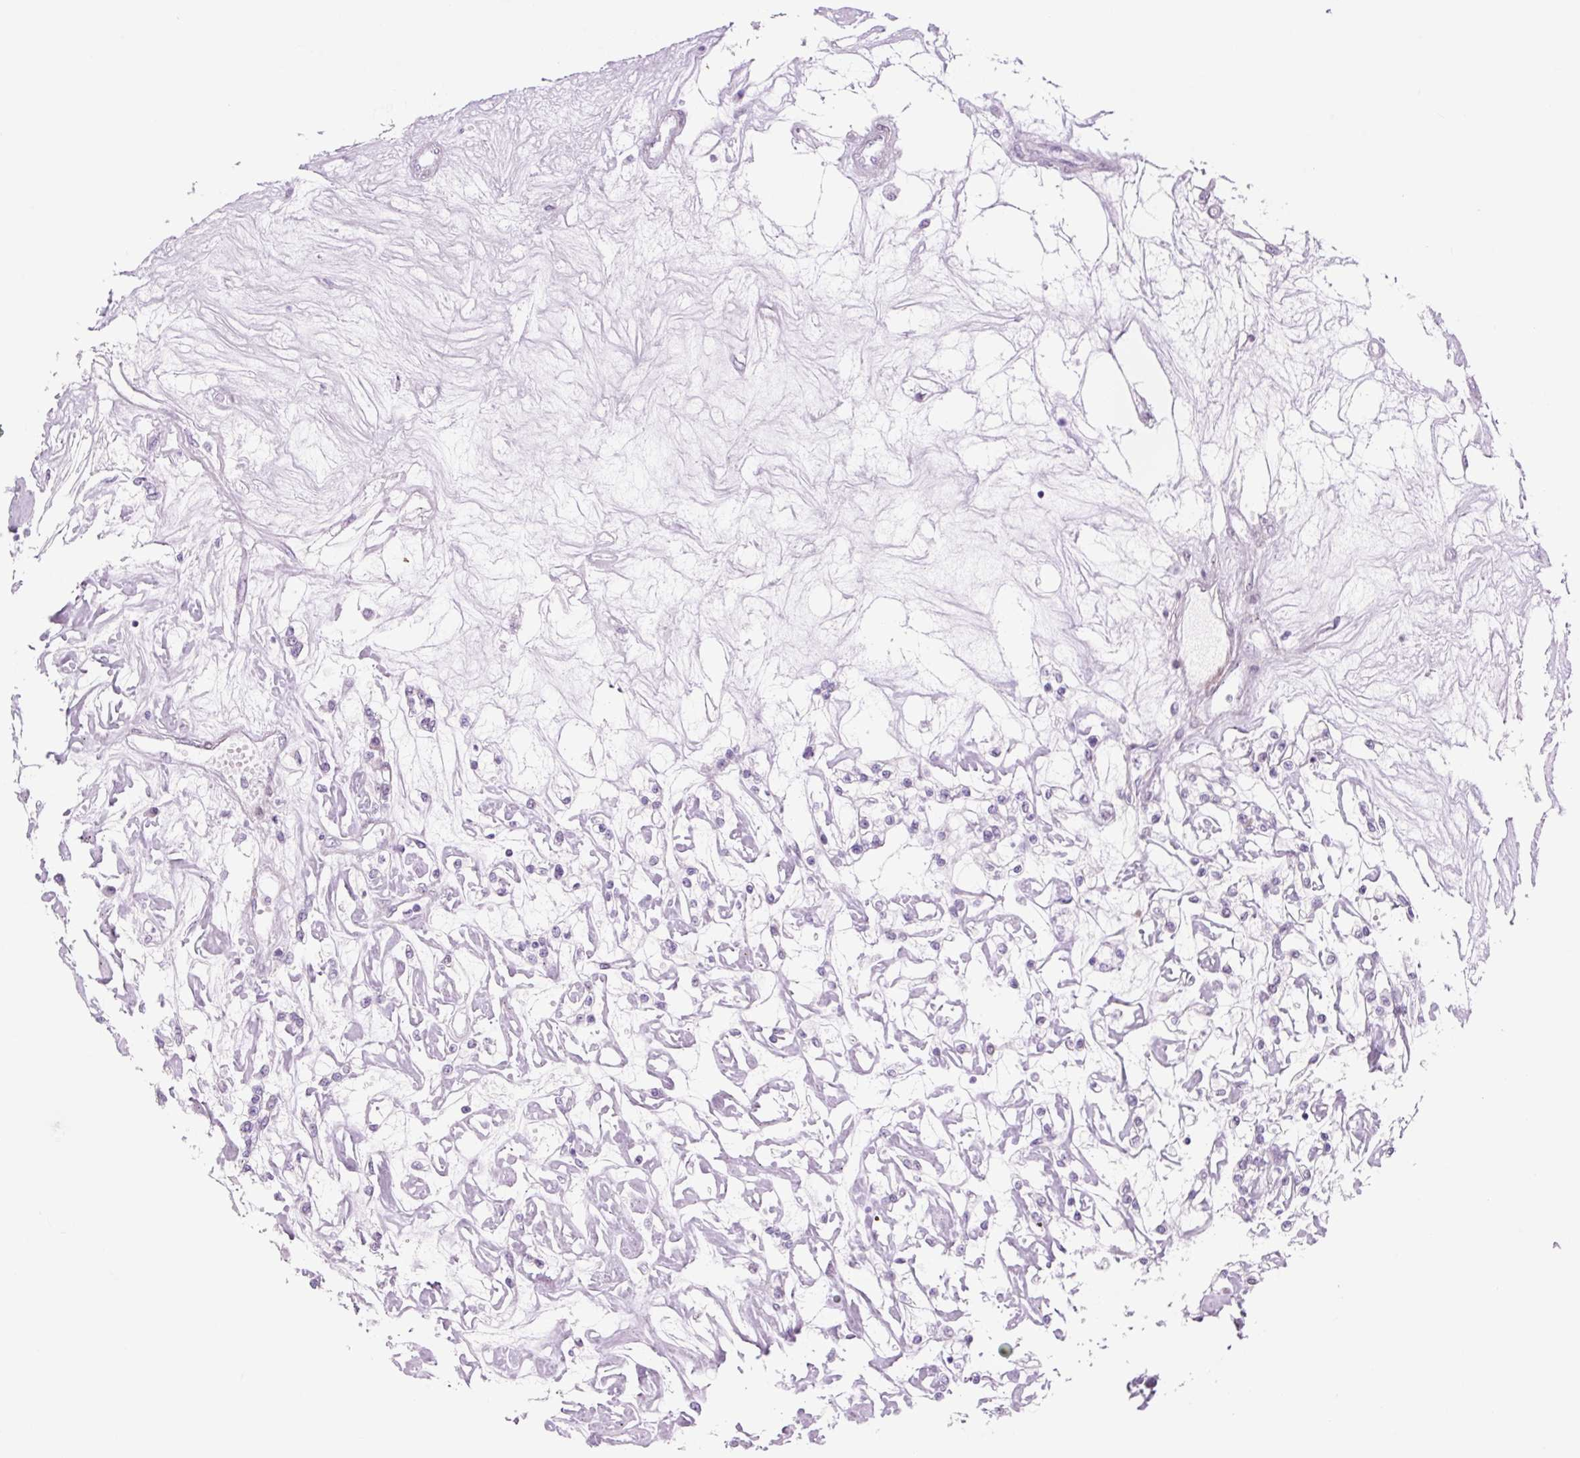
{"staining": {"intensity": "negative", "quantity": "none", "location": "none"}, "tissue": "renal cancer", "cell_type": "Tumor cells", "image_type": "cancer", "snomed": [{"axis": "morphology", "description": "Adenocarcinoma, NOS"}, {"axis": "topography", "description": "Kidney"}], "caption": "Immunohistochemistry of renal adenocarcinoma exhibits no expression in tumor cells.", "gene": "RRS1", "patient": {"sex": "female", "age": 59}}